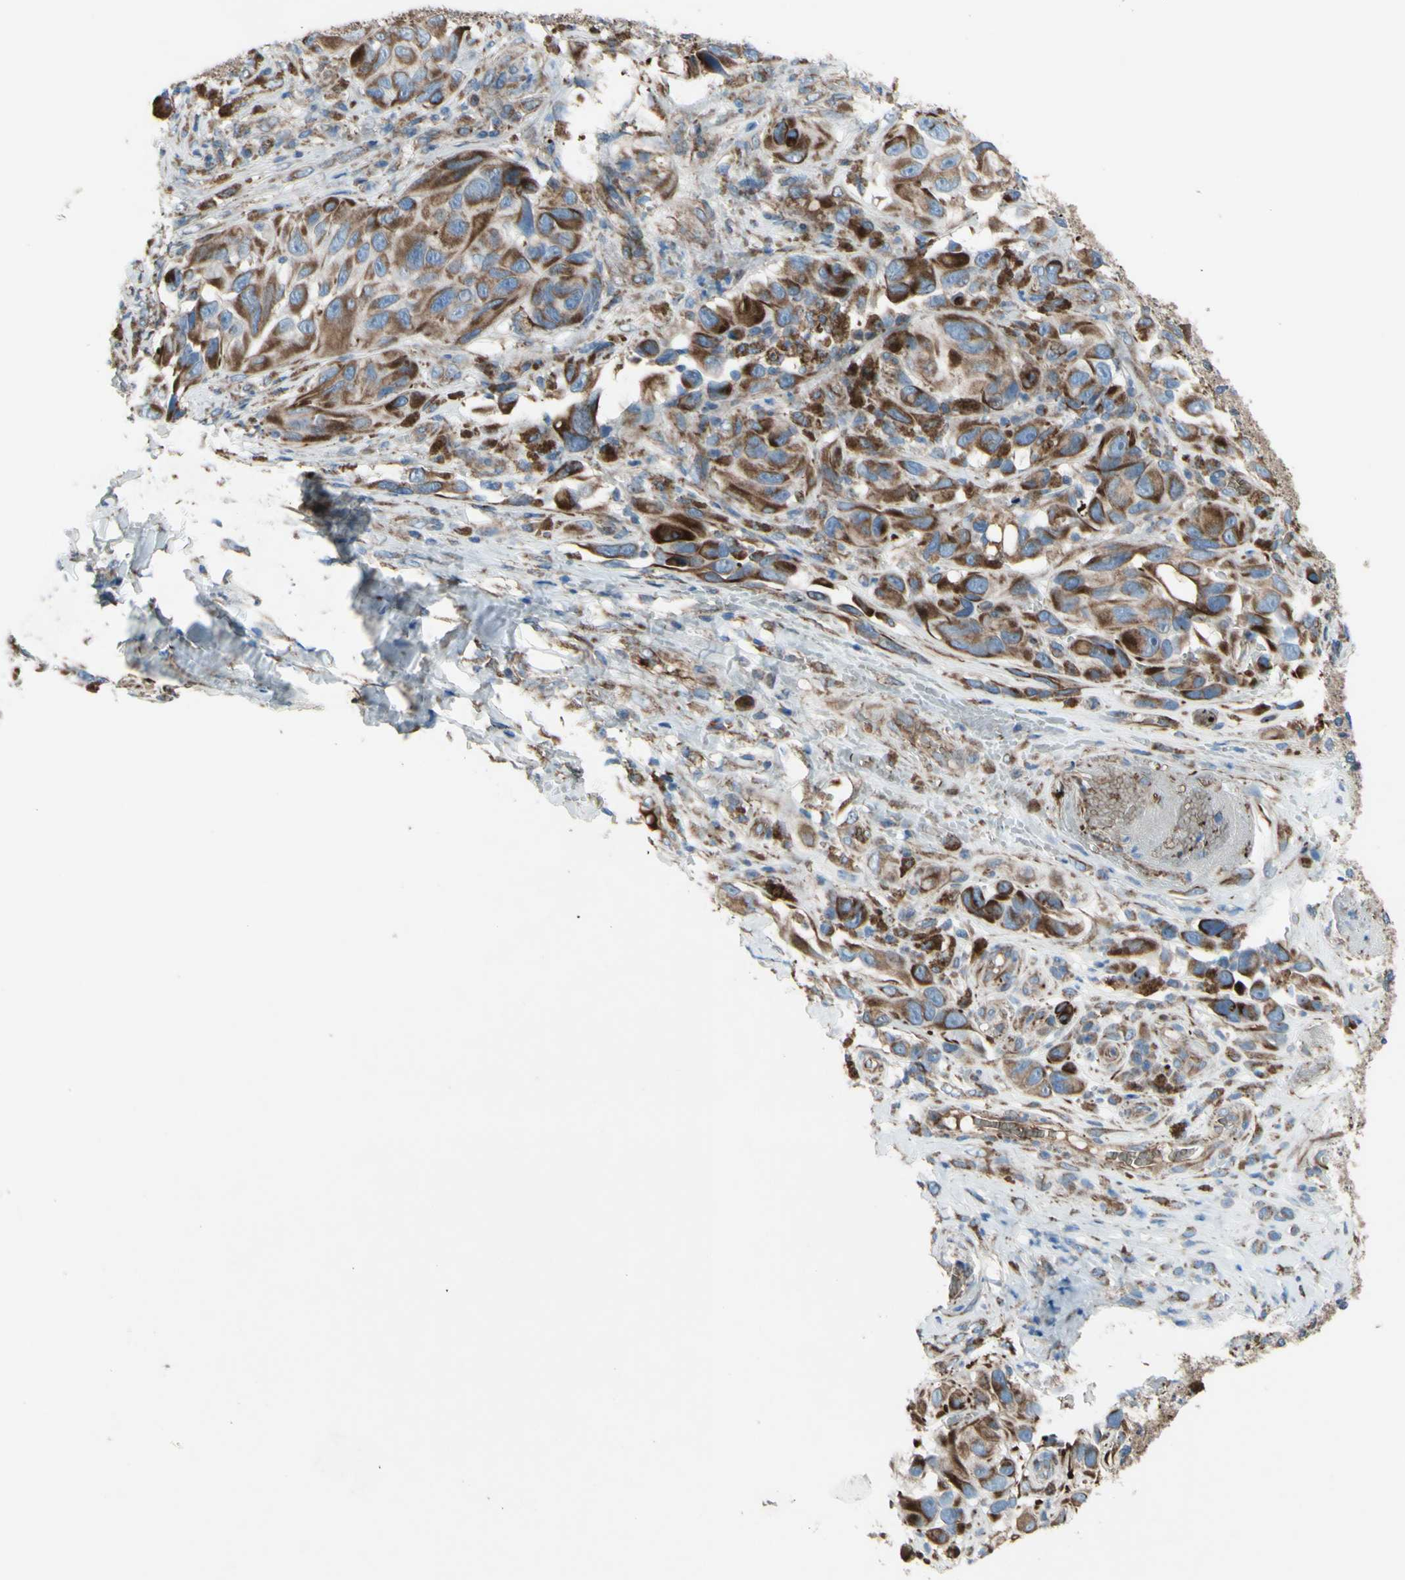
{"staining": {"intensity": "moderate", "quantity": ">75%", "location": "cytoplasmic/membranous"}, "tissue": "melanoma", "cell_type": "Tumor cells", "image_type": "cancer", "snomed": [{"axis": "morphology", "description": "Malignant melanoma, NOS"}, {"axis": "topography", "description": "Skin"}], "caption": "Protein expression by immunohistochemistry exhibits moderate cytoplasmic/membranous staining in approximately >75% of tumor cells in melanoma. (brown staining indicates protein expression, while blue staining denotes nuclei).", "gene": "EMC7", "patient": {"sex": "female", "age": 73}}